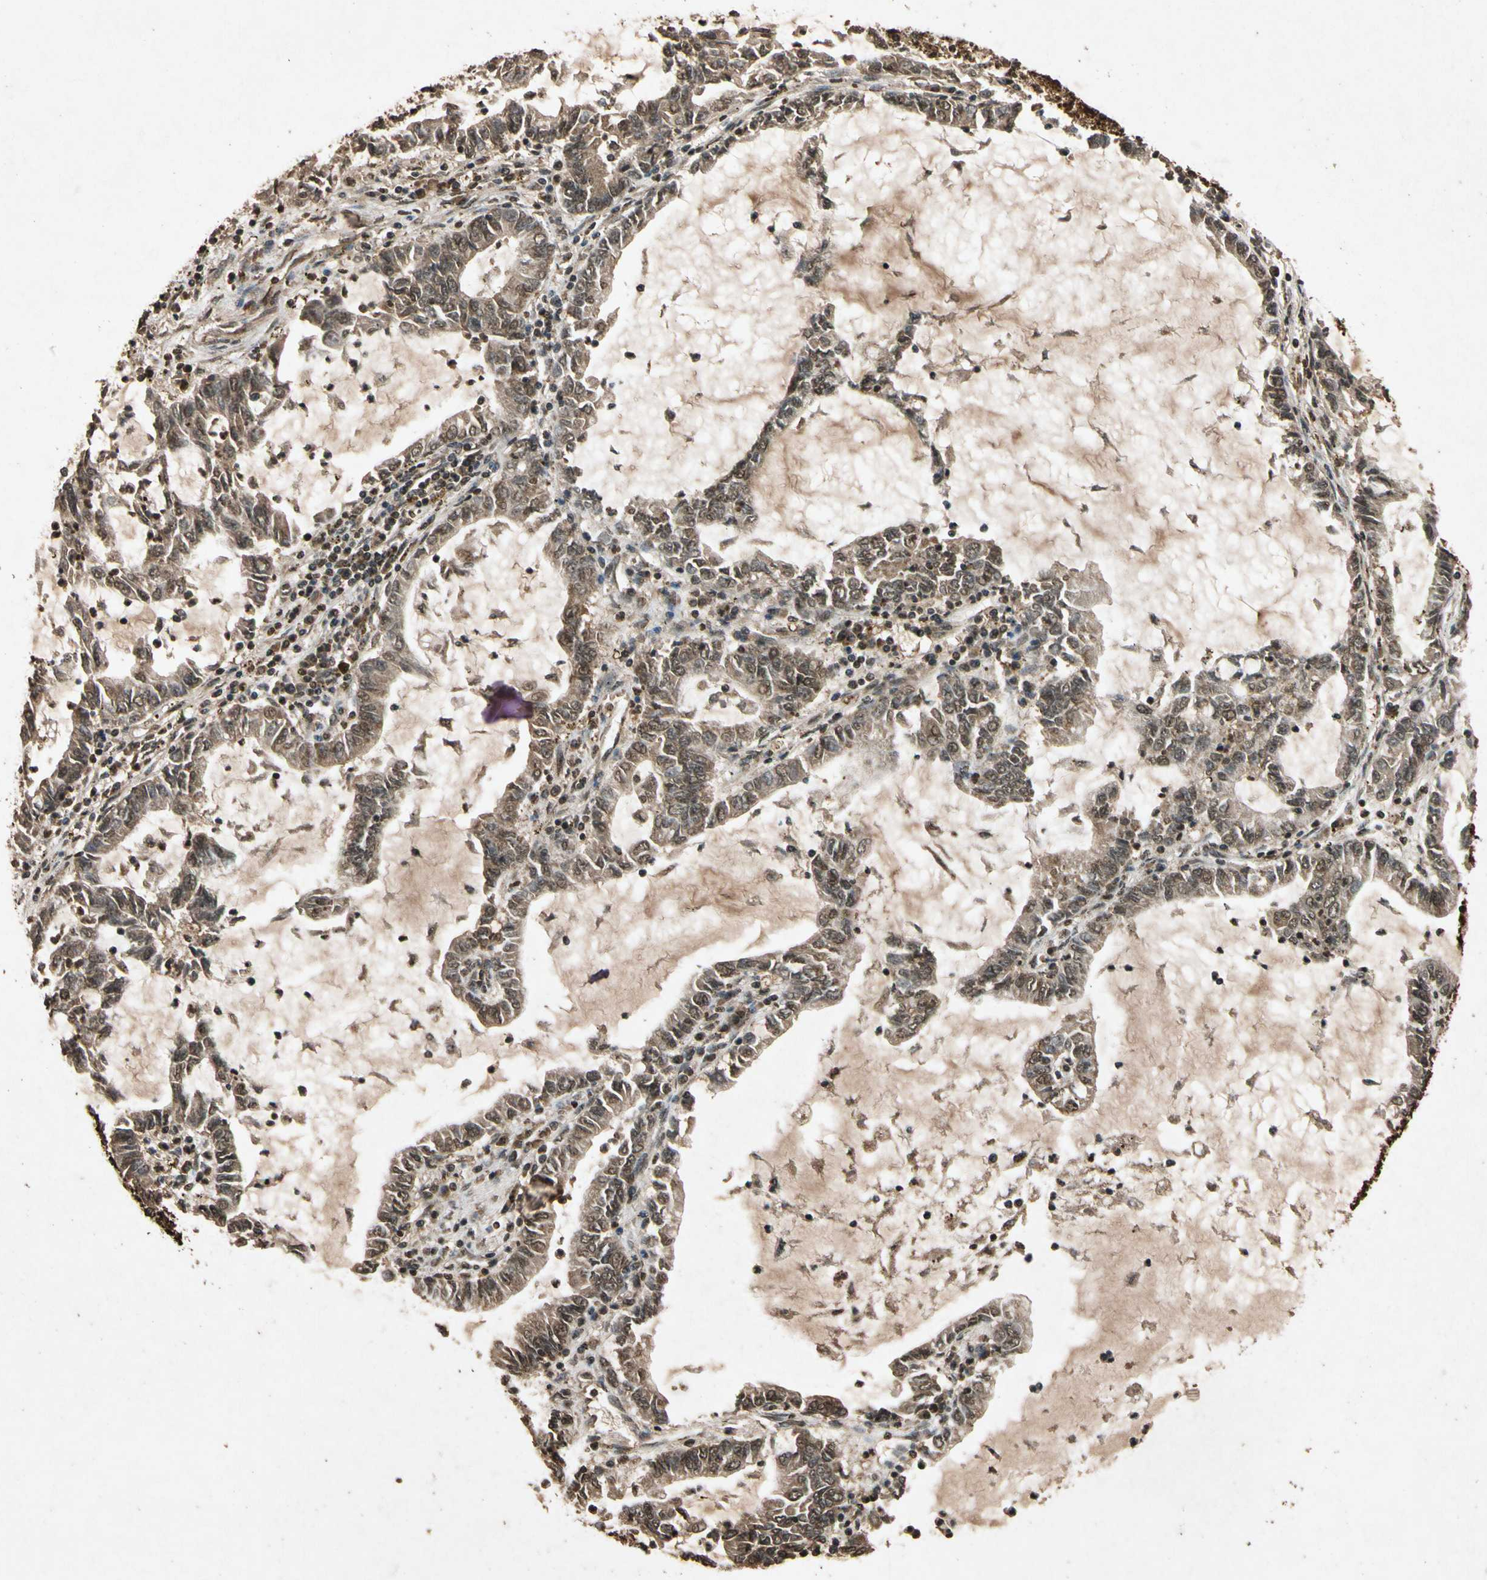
{"staining": {"intensity": "moderate", "quantity": ">75%", "location": "cytoplasmic/membranous,nuclear"}, "tissue": "lung cancer", "cell_type": "Tumor cells", "image_type": "cancer", "snomed": [{"axis": "morphology", "description": "Adenocarcinoma, NOS"}, {"axis": "topography", "description": "Lung"}], "caption": "Moderate cytoplasmic/membranous and nuclear protein staining is present in about >75% of tumor cells in lung cancer (adenocarcinoma).", "gene": "TXN2", "patient": {"sex": "female", "age": 51}}